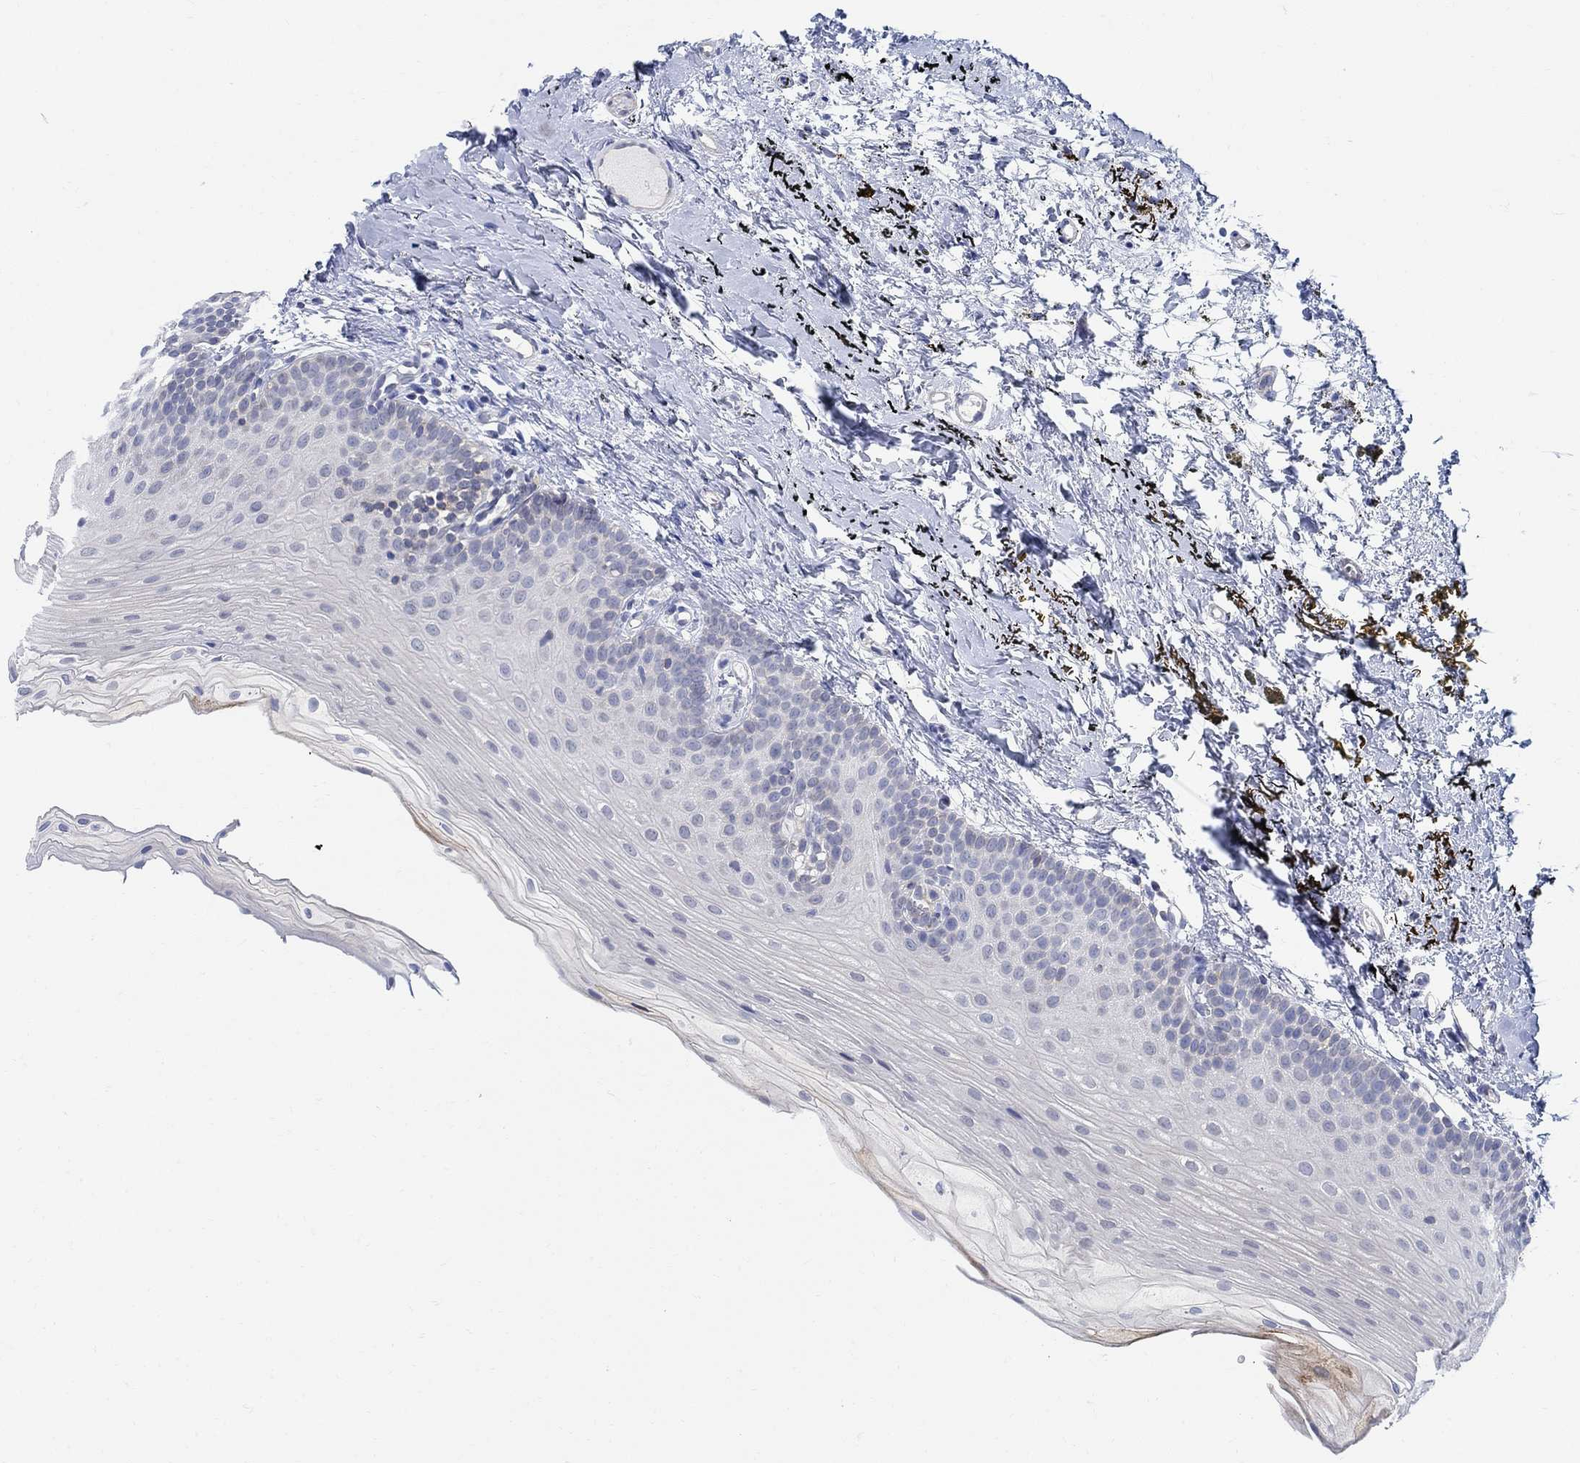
{"staining": {"intensity": "weak", "quantity": "<25%", "location": "cytoplasmic/membranous"}, "tissue": "oral mucosa", "cell_type": "Squamous epithelial cells", "image_type": "normal", "snomed": [{"axis": "morphology", "description": "Normal tissue, NOS"}, {"axis": "topography", "description": "Oral tissue"}], "caption": "Oral mucosa stained for a protein using IHC reveals no positivity squamous epithelial cells.", "gene": "PHF21B", "patient": {"sex": "female", "age": 57}}